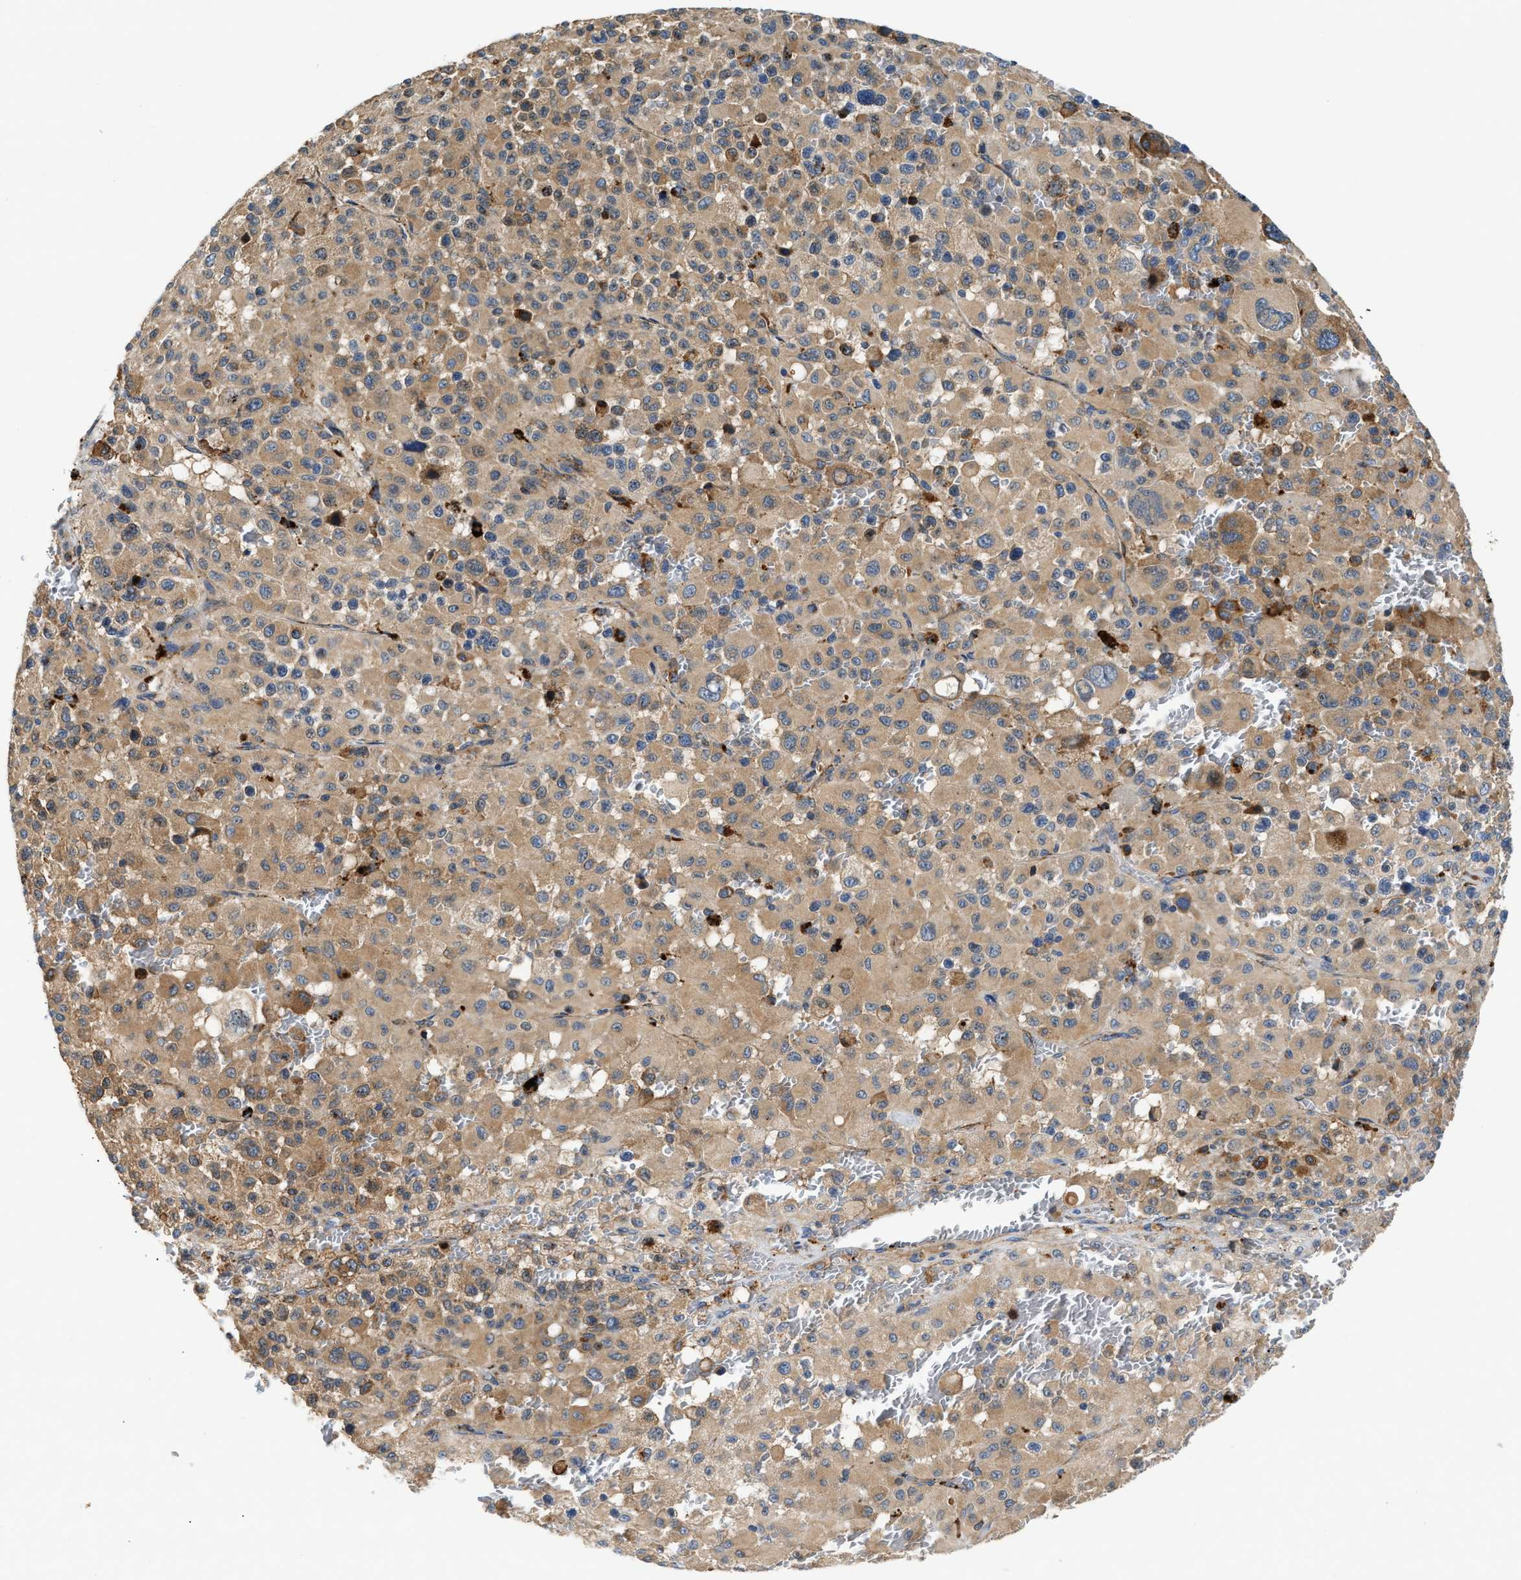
{"staining": {"intensity": "moderate", "quantity": ">75%", "location": "cytoplasmic/membranous"}, "tissue": "melanoma", "cell_type": "Tumor cells", "image_type": "cancer", "snomed": [{"axis": "morphology", "description": "Malignant melanoma, Metastatic site"}, {"axis": "topography", "description": "Skin"}], "caption": "High-magnification brightfield microscopy of melanoma stained with DAB (brown) and counterstained with hematoxylin (blue). tumor cells exhibit moderate cytoplasmic/membranous expression is seen in about>75% of cells.", "gene": "AMZ1", "patient": {"sex": "female", "age": 74}}